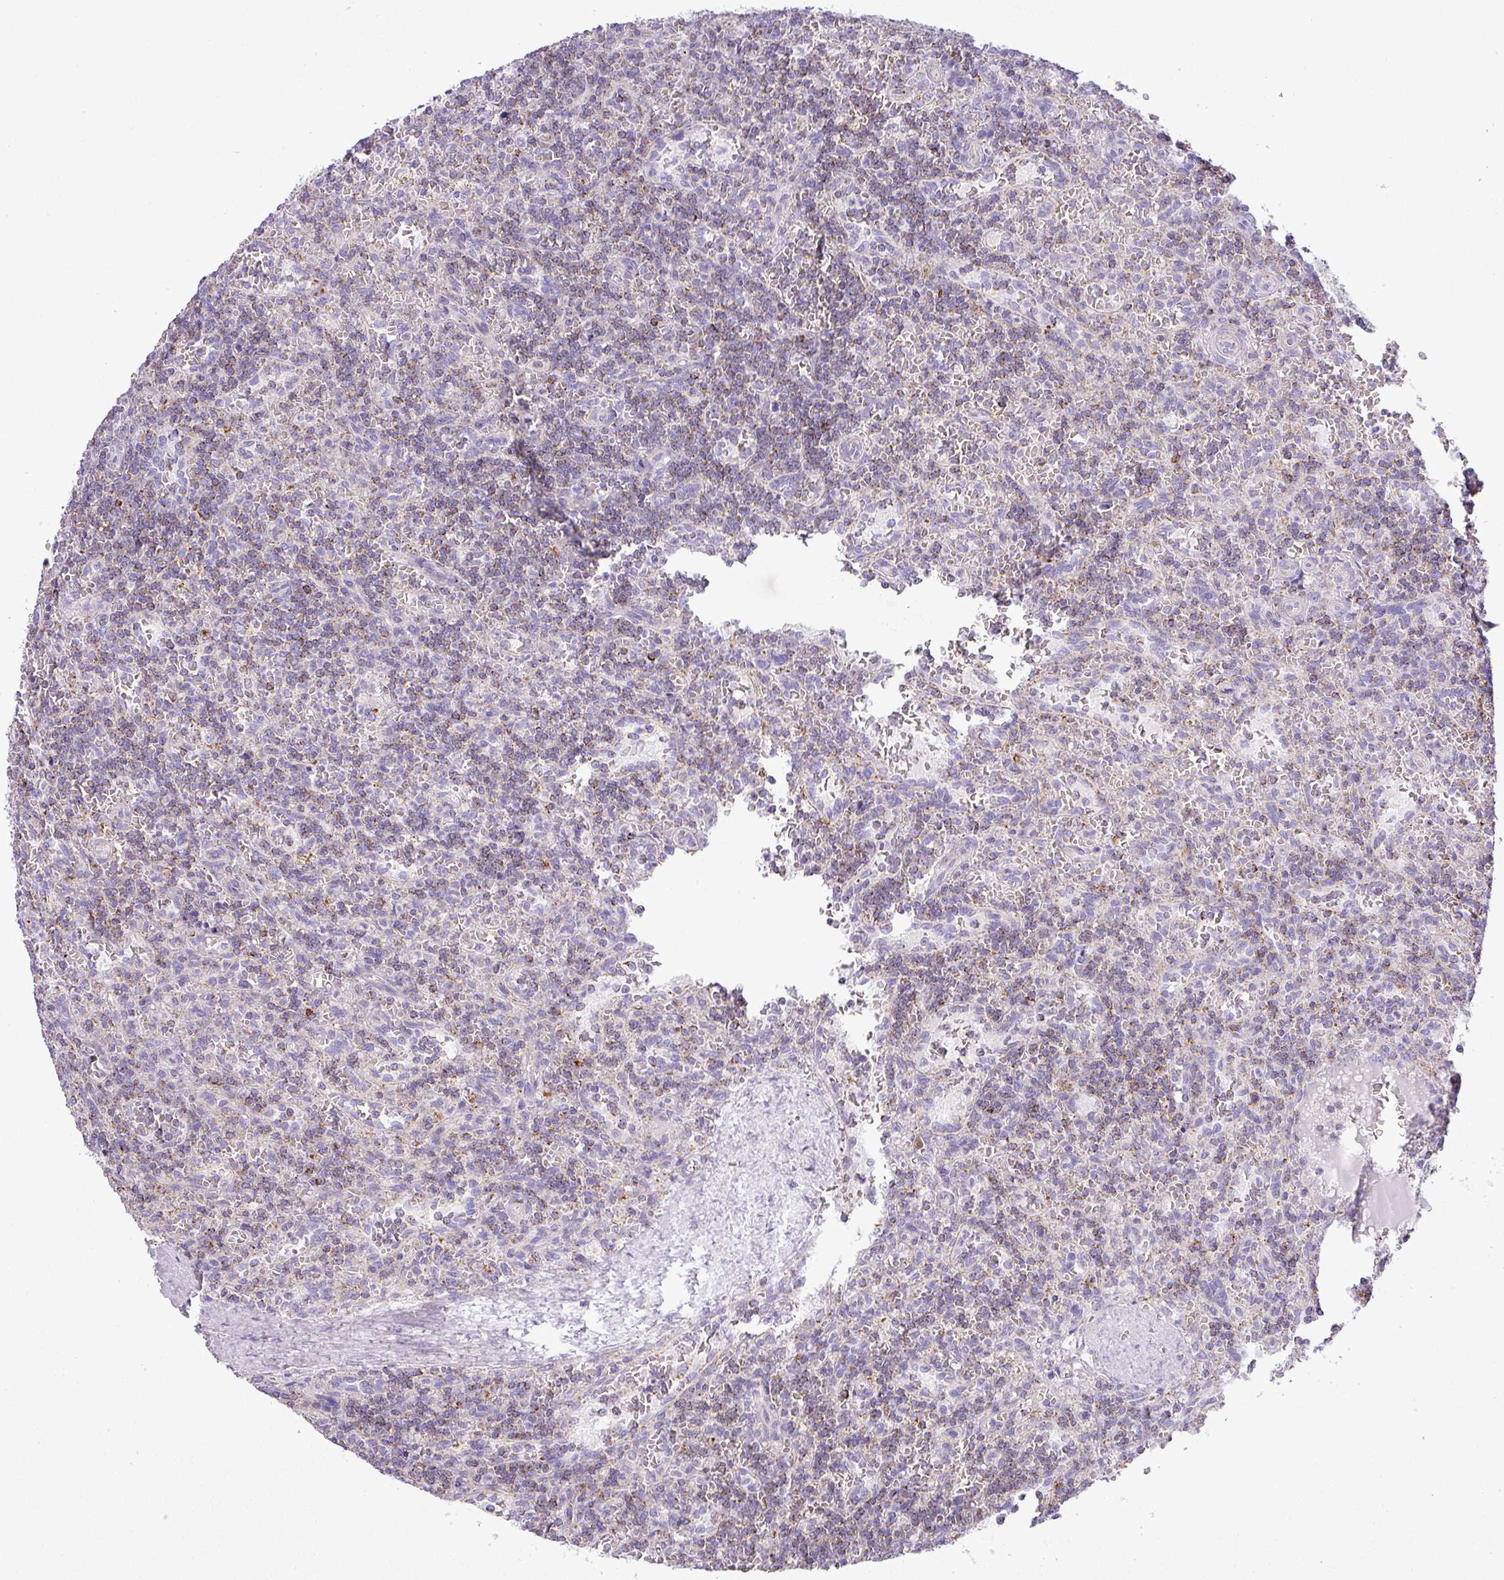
{"staining": {"intensity": "weak", "quantity": "<25%", "location": "cytoplasmic/membranous"}, "tissue": "lymphoma", "cell_type": "Tumor cells", "image_type": "cancer", "snomed": [{"axis": "morphology", "description": "Malignant lymphoma, non-Hodgkin's type, Low grade"}, {"axis": "topography", "description": "Spleen"}], "caption": "This is a image of IHC staining of malignant lymphoma, non-Hodgkin's type (low-grade), which shows no positivity in tumor cells.", "gene": "ZNF81", "patient": {"sex": "male", "age": 73}}